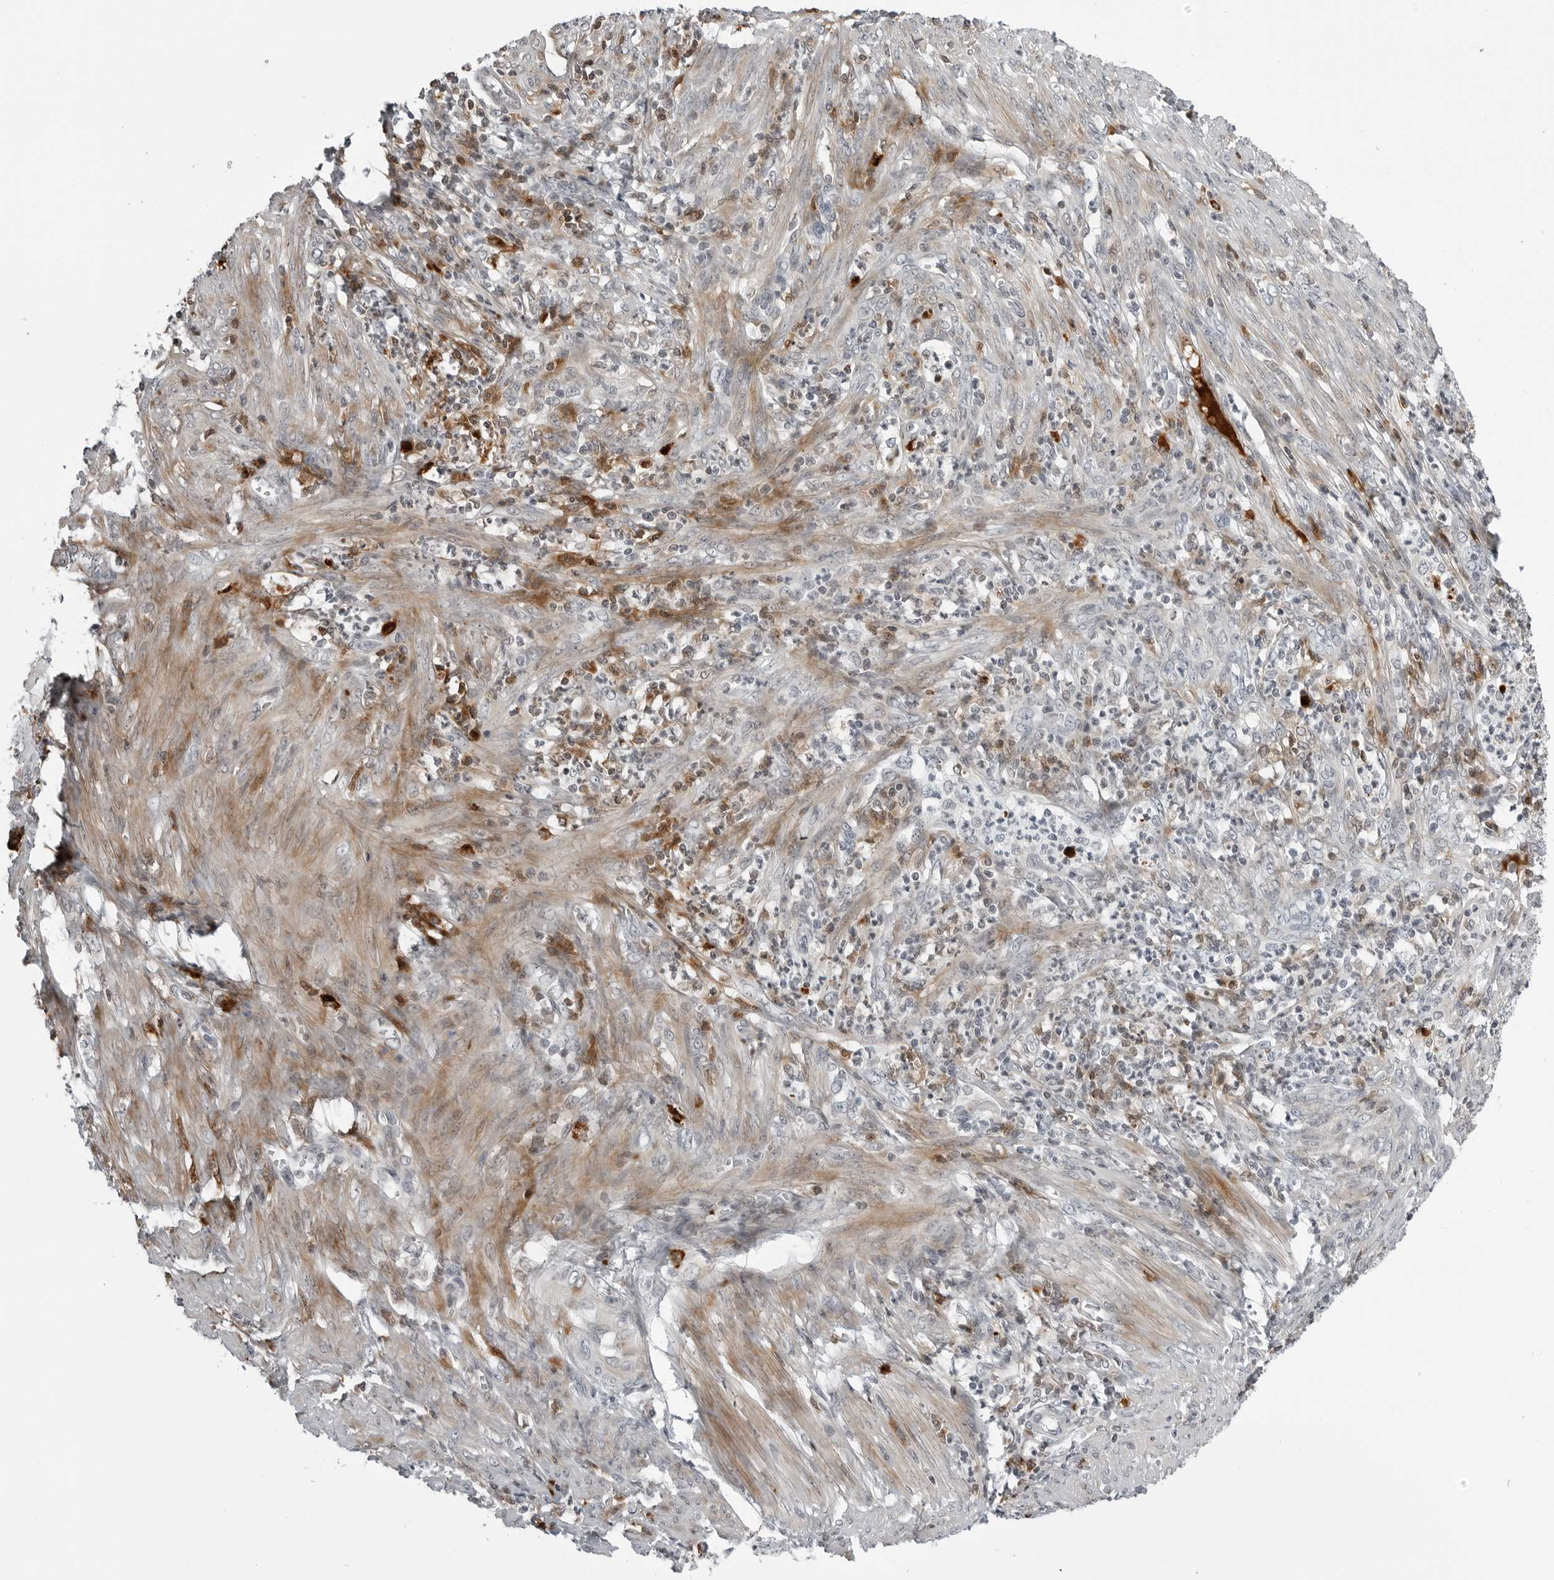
{"staining": {"intensity": "negative", "quantity": "none", "location": "none"}, "tissue": "endometrial cancer", "cell_type": "Tumor cells", "image_type": "cancer", "snomed": [{"axis": "morphology", "description": "Adenocarcinoma, NOS"}, {"axis": "topography", "description": "Endometrium"}], "caption": "Immunohistochemistry of adenocarcinoma (endometrial) shows no expression in tumor cells.", "gene": "CXCR5", "patient": {"sex": "female", "age": 49}}